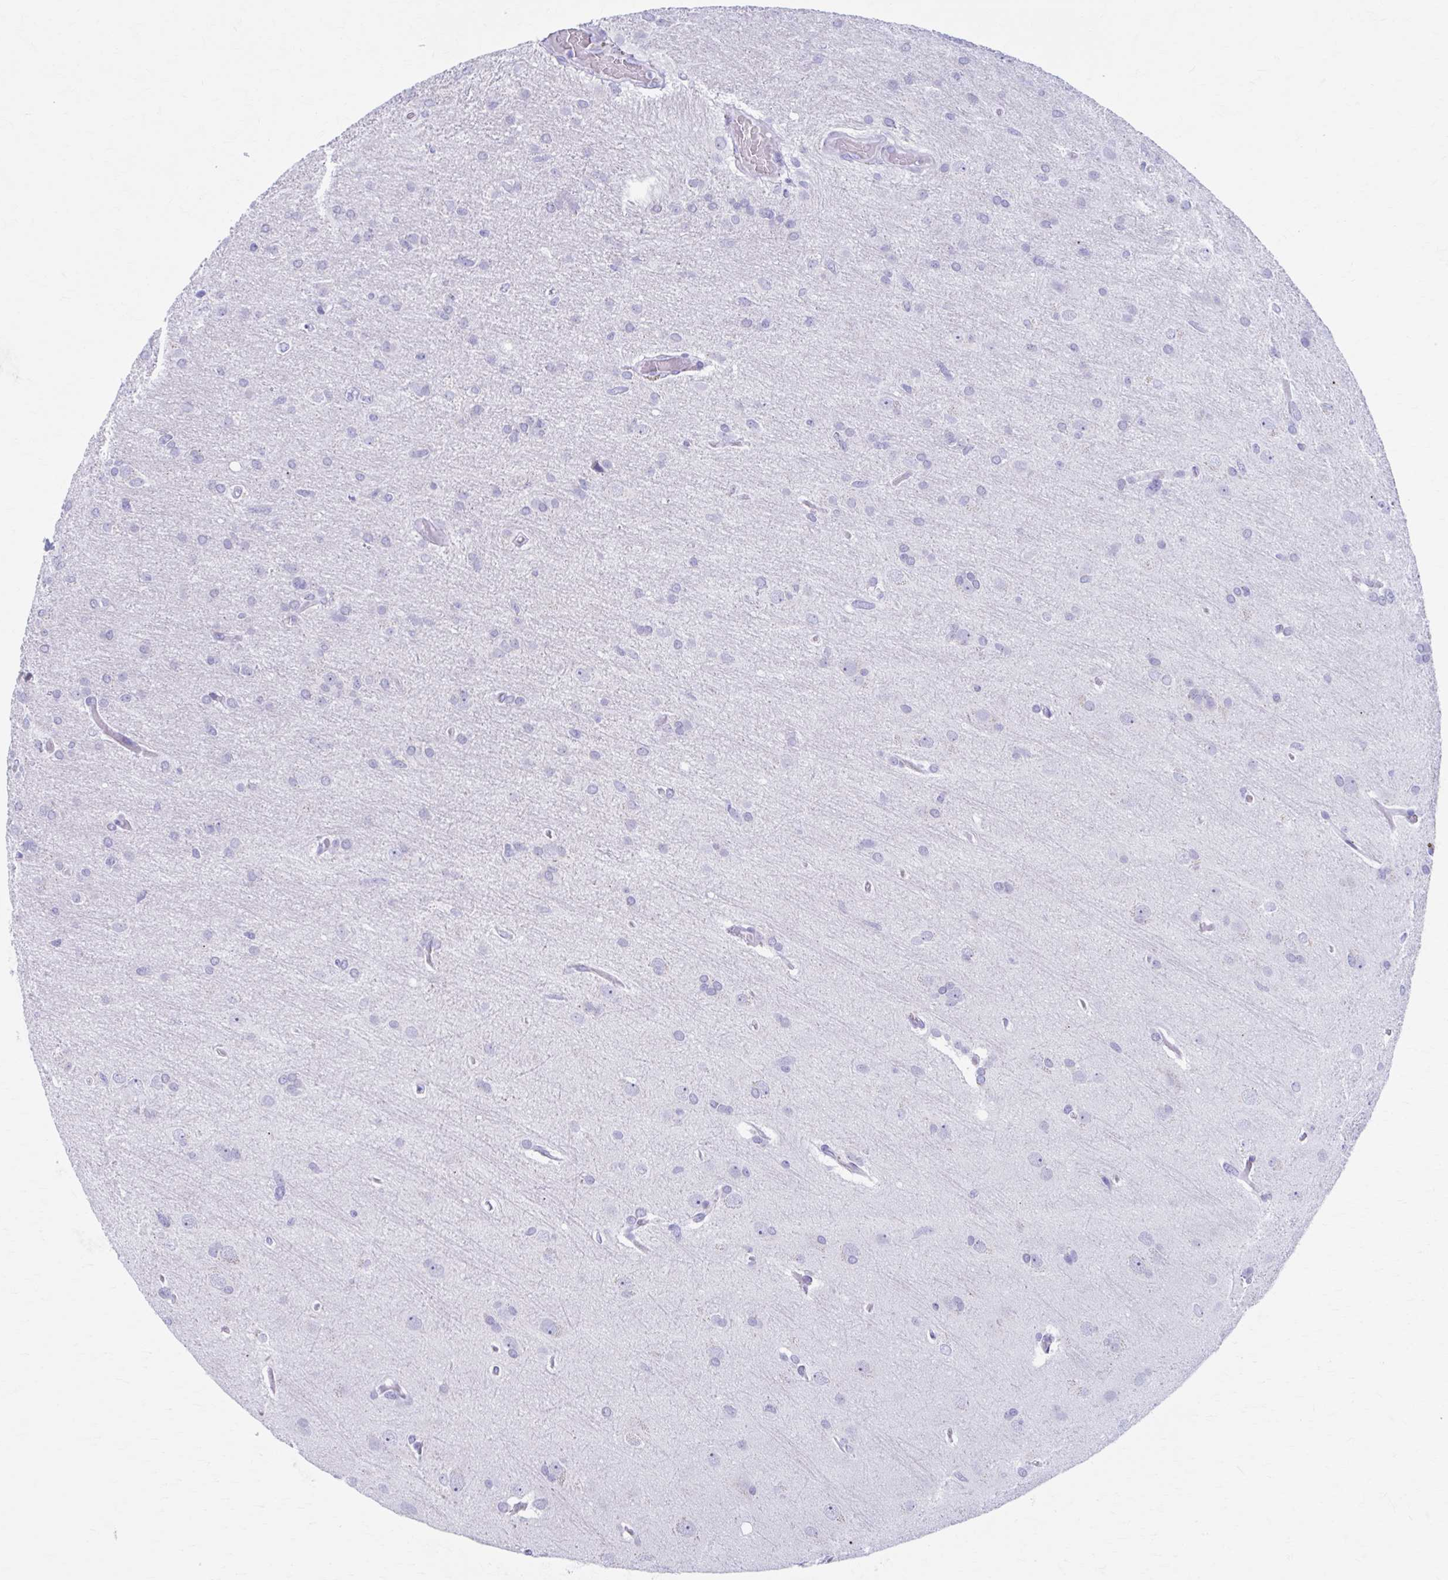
{"staining": {"intensity": "negative", "quantity": "none", "location": "none"}, "tissue": "glioma", "cell_type": "Tumor cells", "image_type": "cancer", "snomed": [{"axis": "morphology", "description": "Glioma, malignant, High grade"}, {"axis": "topography", "description": "Brain"}], "caption": "Immunohistochemistry image of glioma stained for a protein (brown), which exhibits no positivity in tumor cells.", "gene": "KCNE2", "patient": {"sex": "male", "age": 53}}